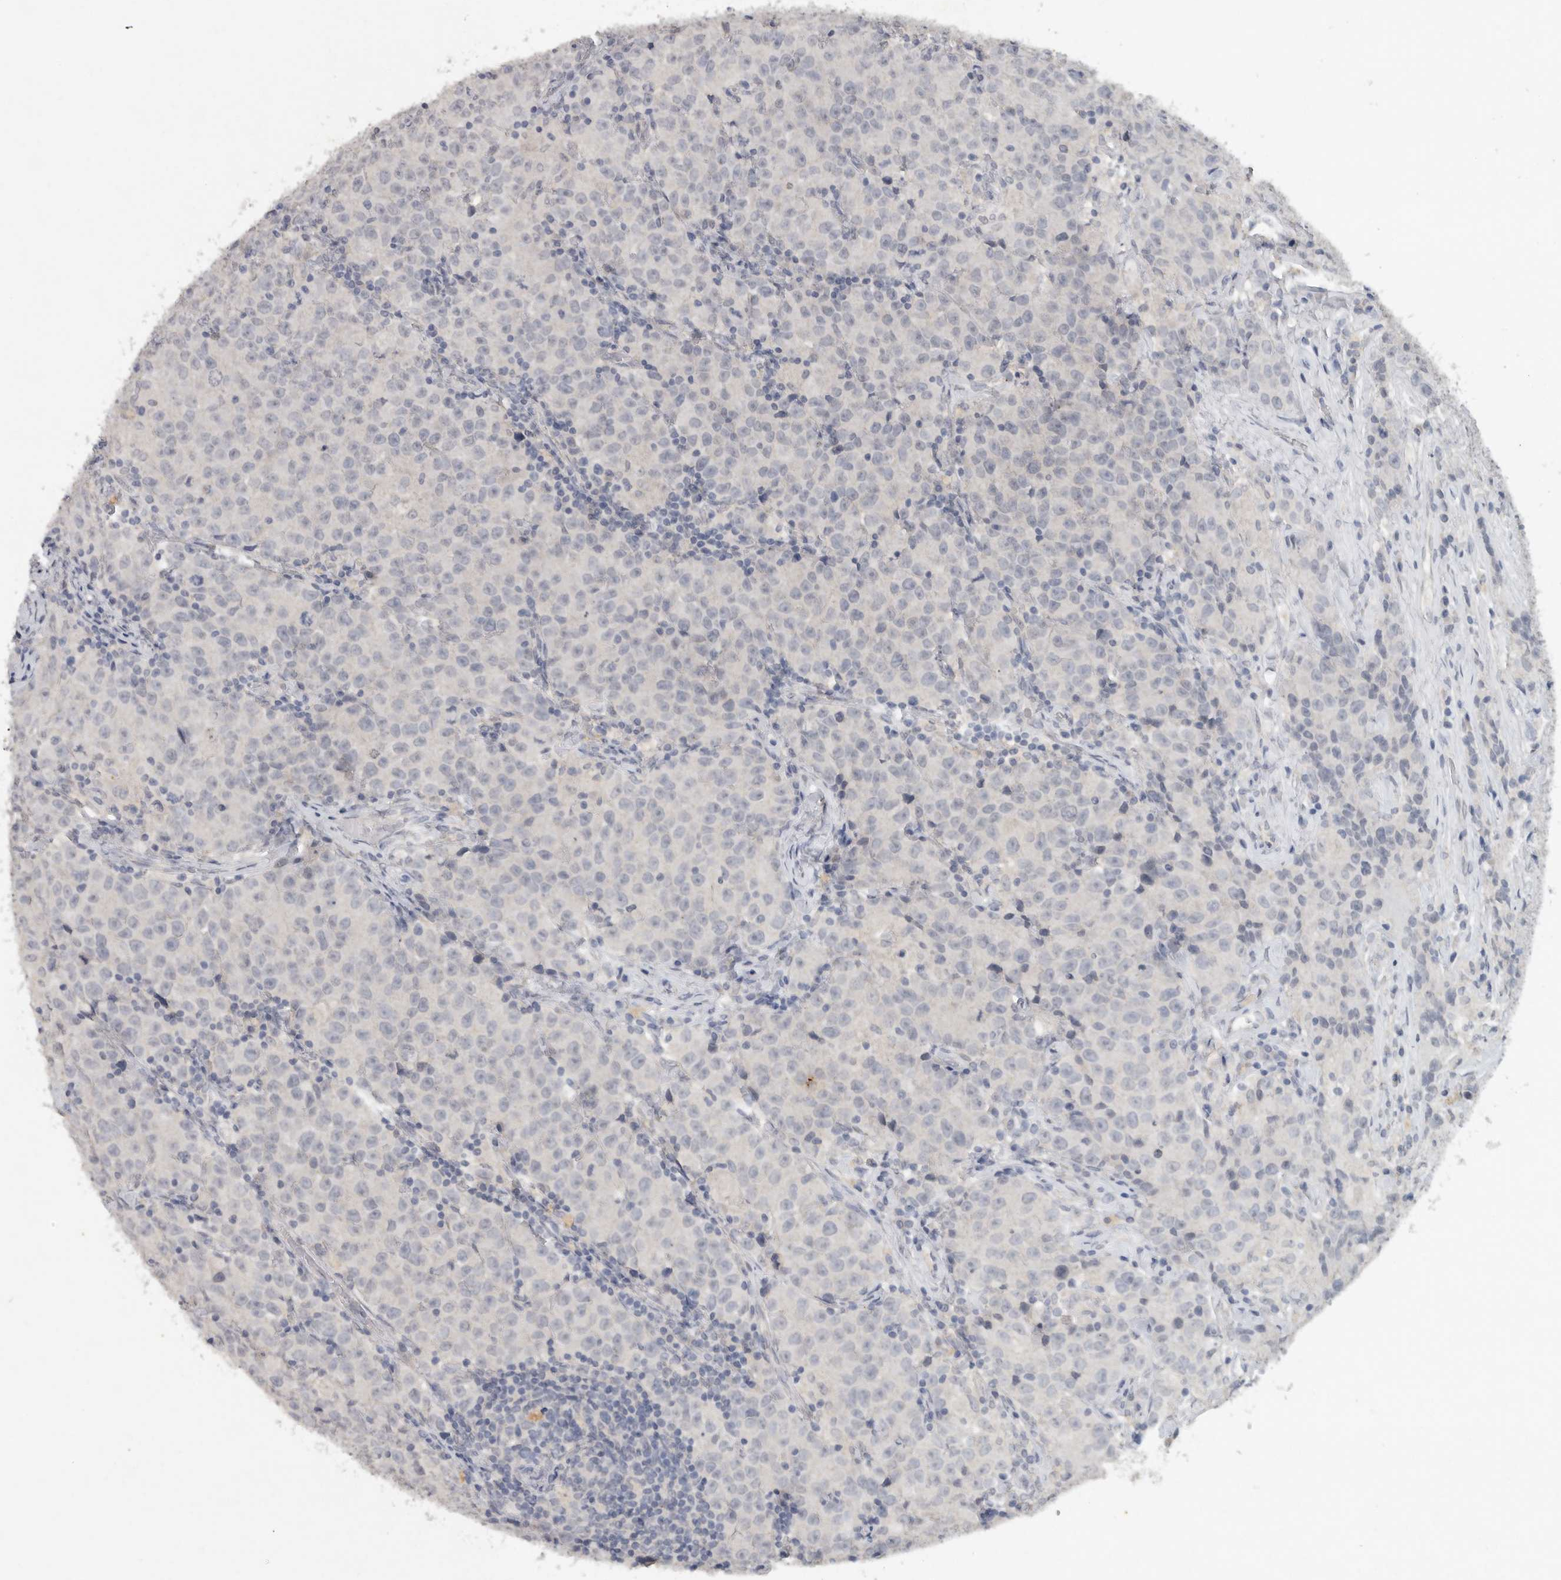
{"staining": {"intensity": "negative", "quantity": "none", "location": "none"}, "tissue": "testis cancer", "cell_type": "Tumor cells", "image_type": "cancer", "snomed": [{"axis": "morphology", "description": "Seminoma, NOS"}, {"axis": "morphology", "description": "Carcinoma, Embryonal, NOS"}, {"axis": "topography", "description": "Testis"}], "caption": "This is an immunohistochemistry image of testis seminoma. There is no staining in tumor cells.", "gene": "REG4", "patient": {"sex": "male", "age": 43}}